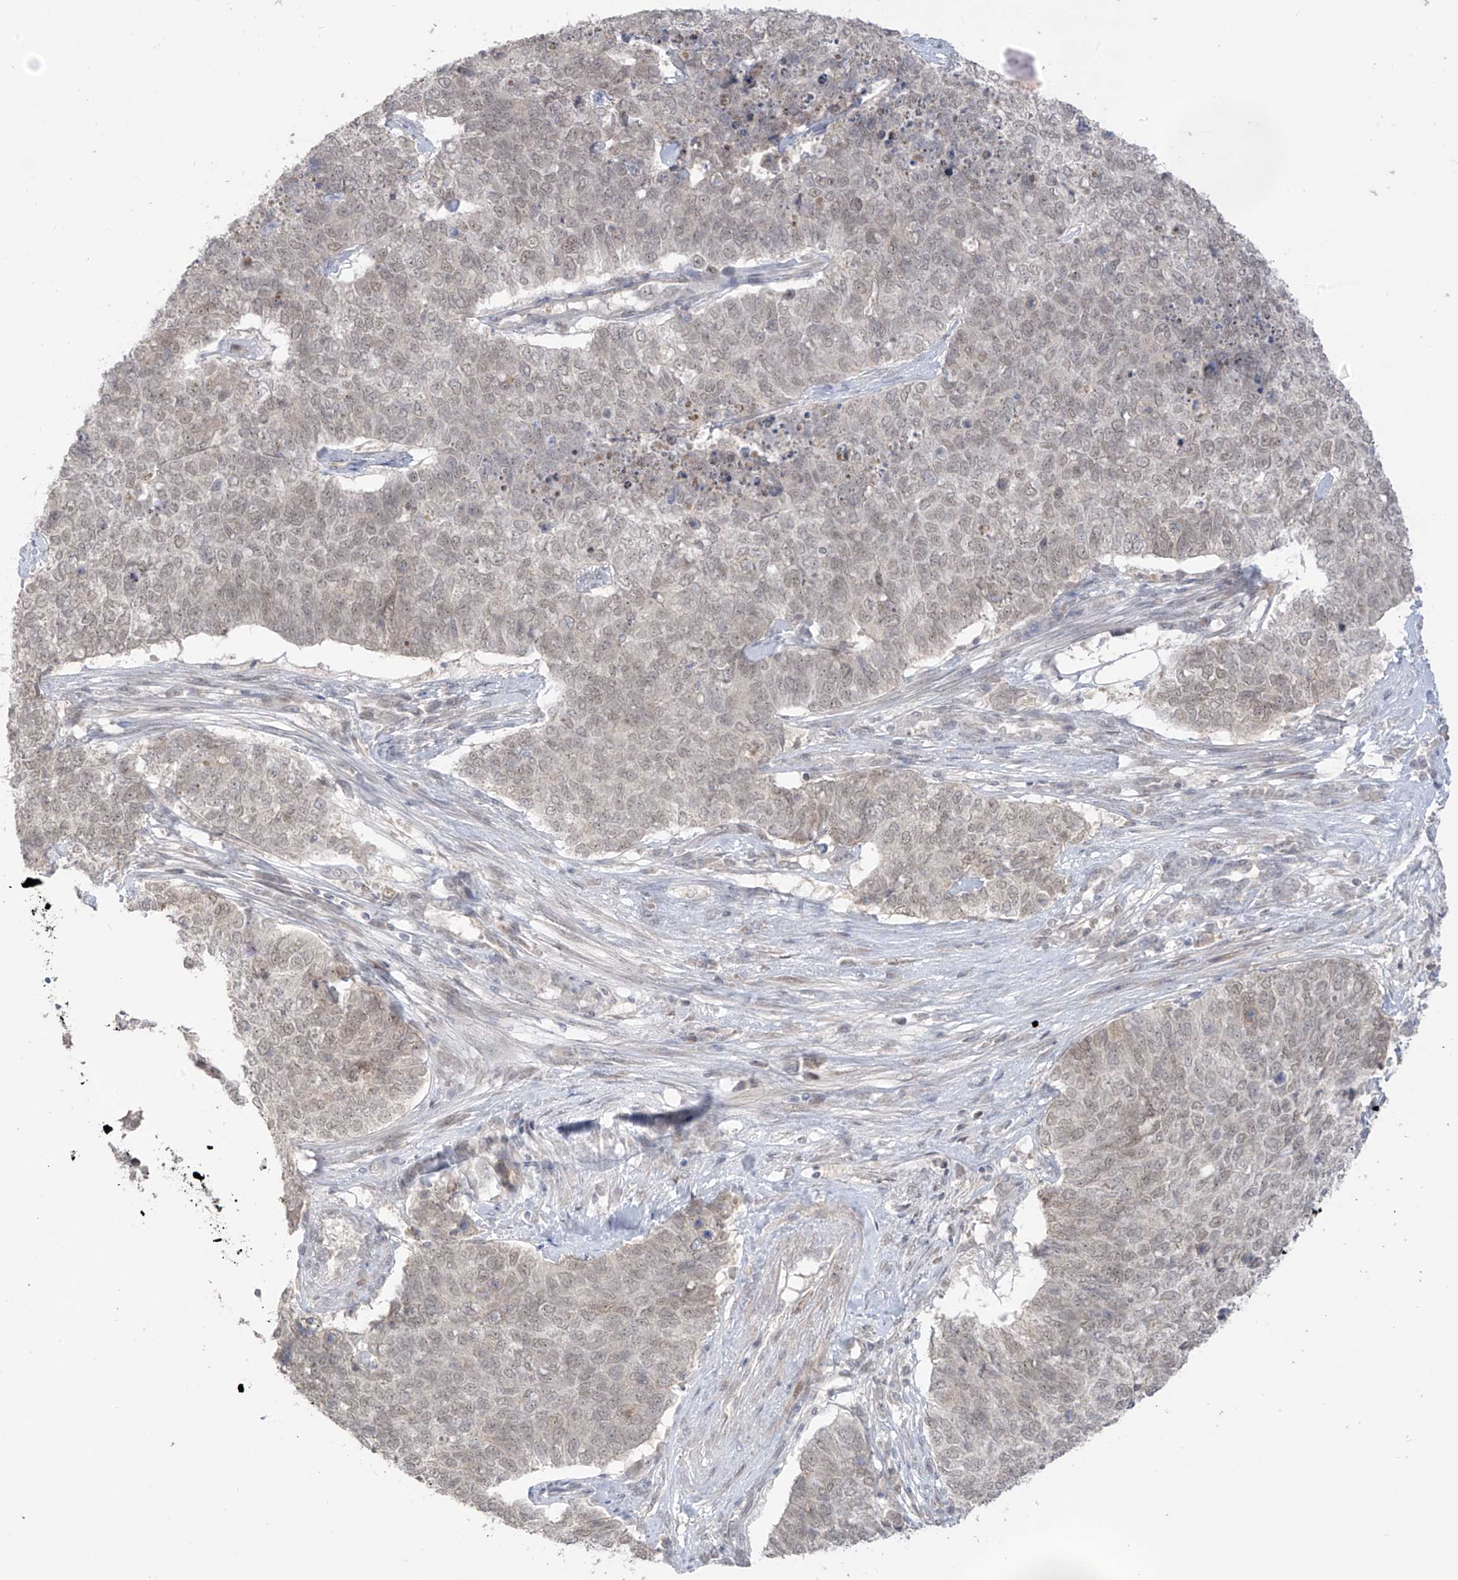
{"staining": {"intensity": "weak", "quantity": "25%-75%", "location": "nuclear"}, "tissue": "cervical cancer", "cell_type": "Tumor cells", "image_type": "cancer", "snomed": [{"axis": "morphology", "description": "Squamous cell carcinoma, NOS"}, {"axis": "topography", "description": "Cervix"}], "caption": "Immunohistochemistry image of neoplastic tissue: human squamous cell carcinoma (cervical) stained using immunohistochemistry (IHC) demonstrates low levels of weak protein expression localized specifically in the nuclear of tumor cells, appearing as a nuclear brown color.", "gene": "OGT", "patient": {"sex": "female", "age": 63}}